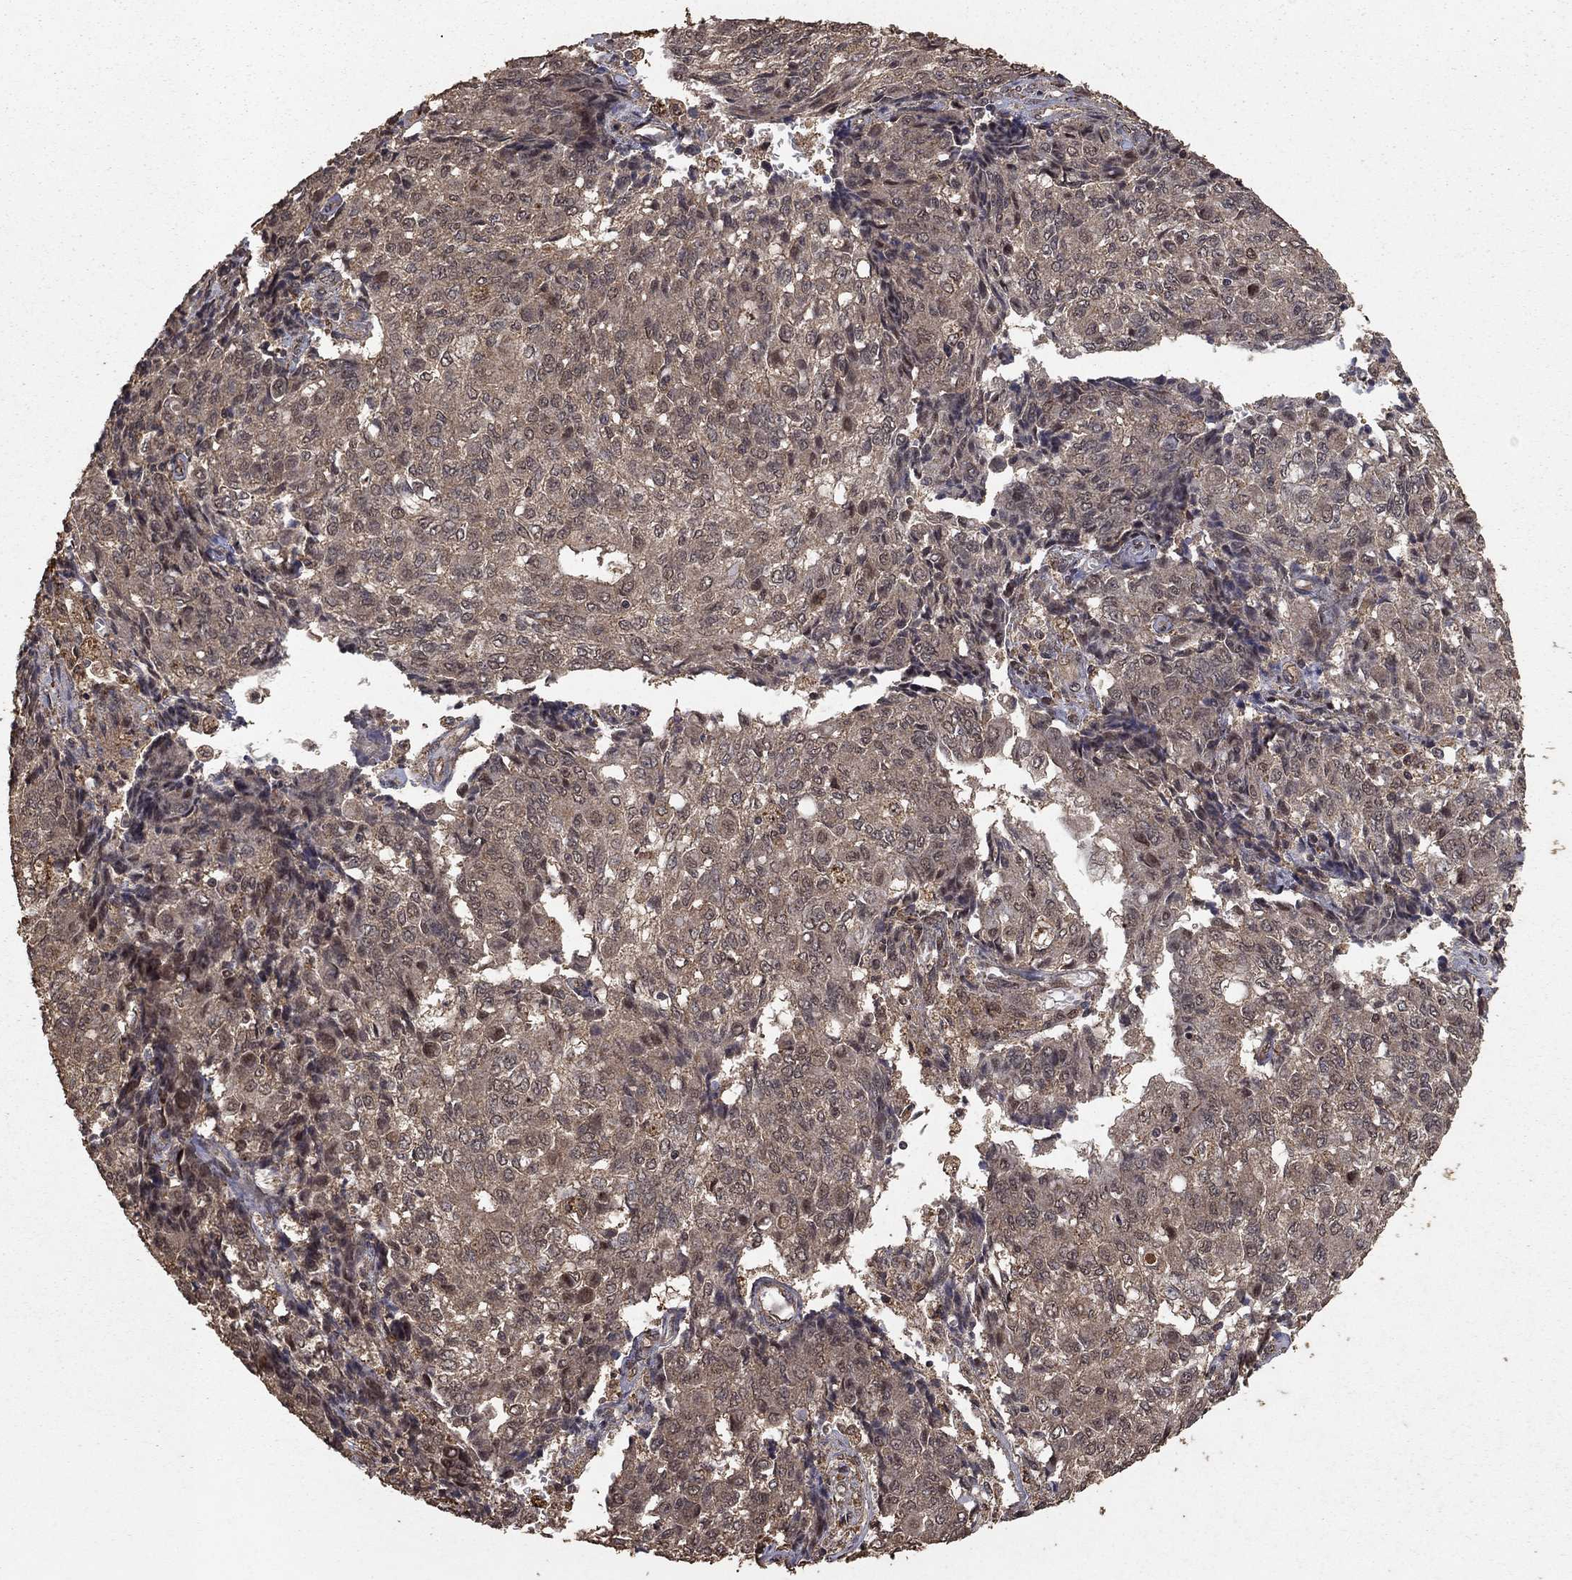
{"staining": {"intensity": "negative", "quantity": "none", "location": "none"}, "tissue": "ovarian cancer", "cell_type": "Tumor cells", "image_type": "cancer", "snomed": [{"axis": "morphology", "description": "Carcinoma, endometroid"}, {"axis": "topography", "description": "Ovary"}], "caption": "This is an immunohistochemistry histopathology image of ovarian cancer (endometroid carcinoma). There is no staining in tumor cells.", "gene": "PRDM1", "patient": {"sex": "female", "age": 42}}